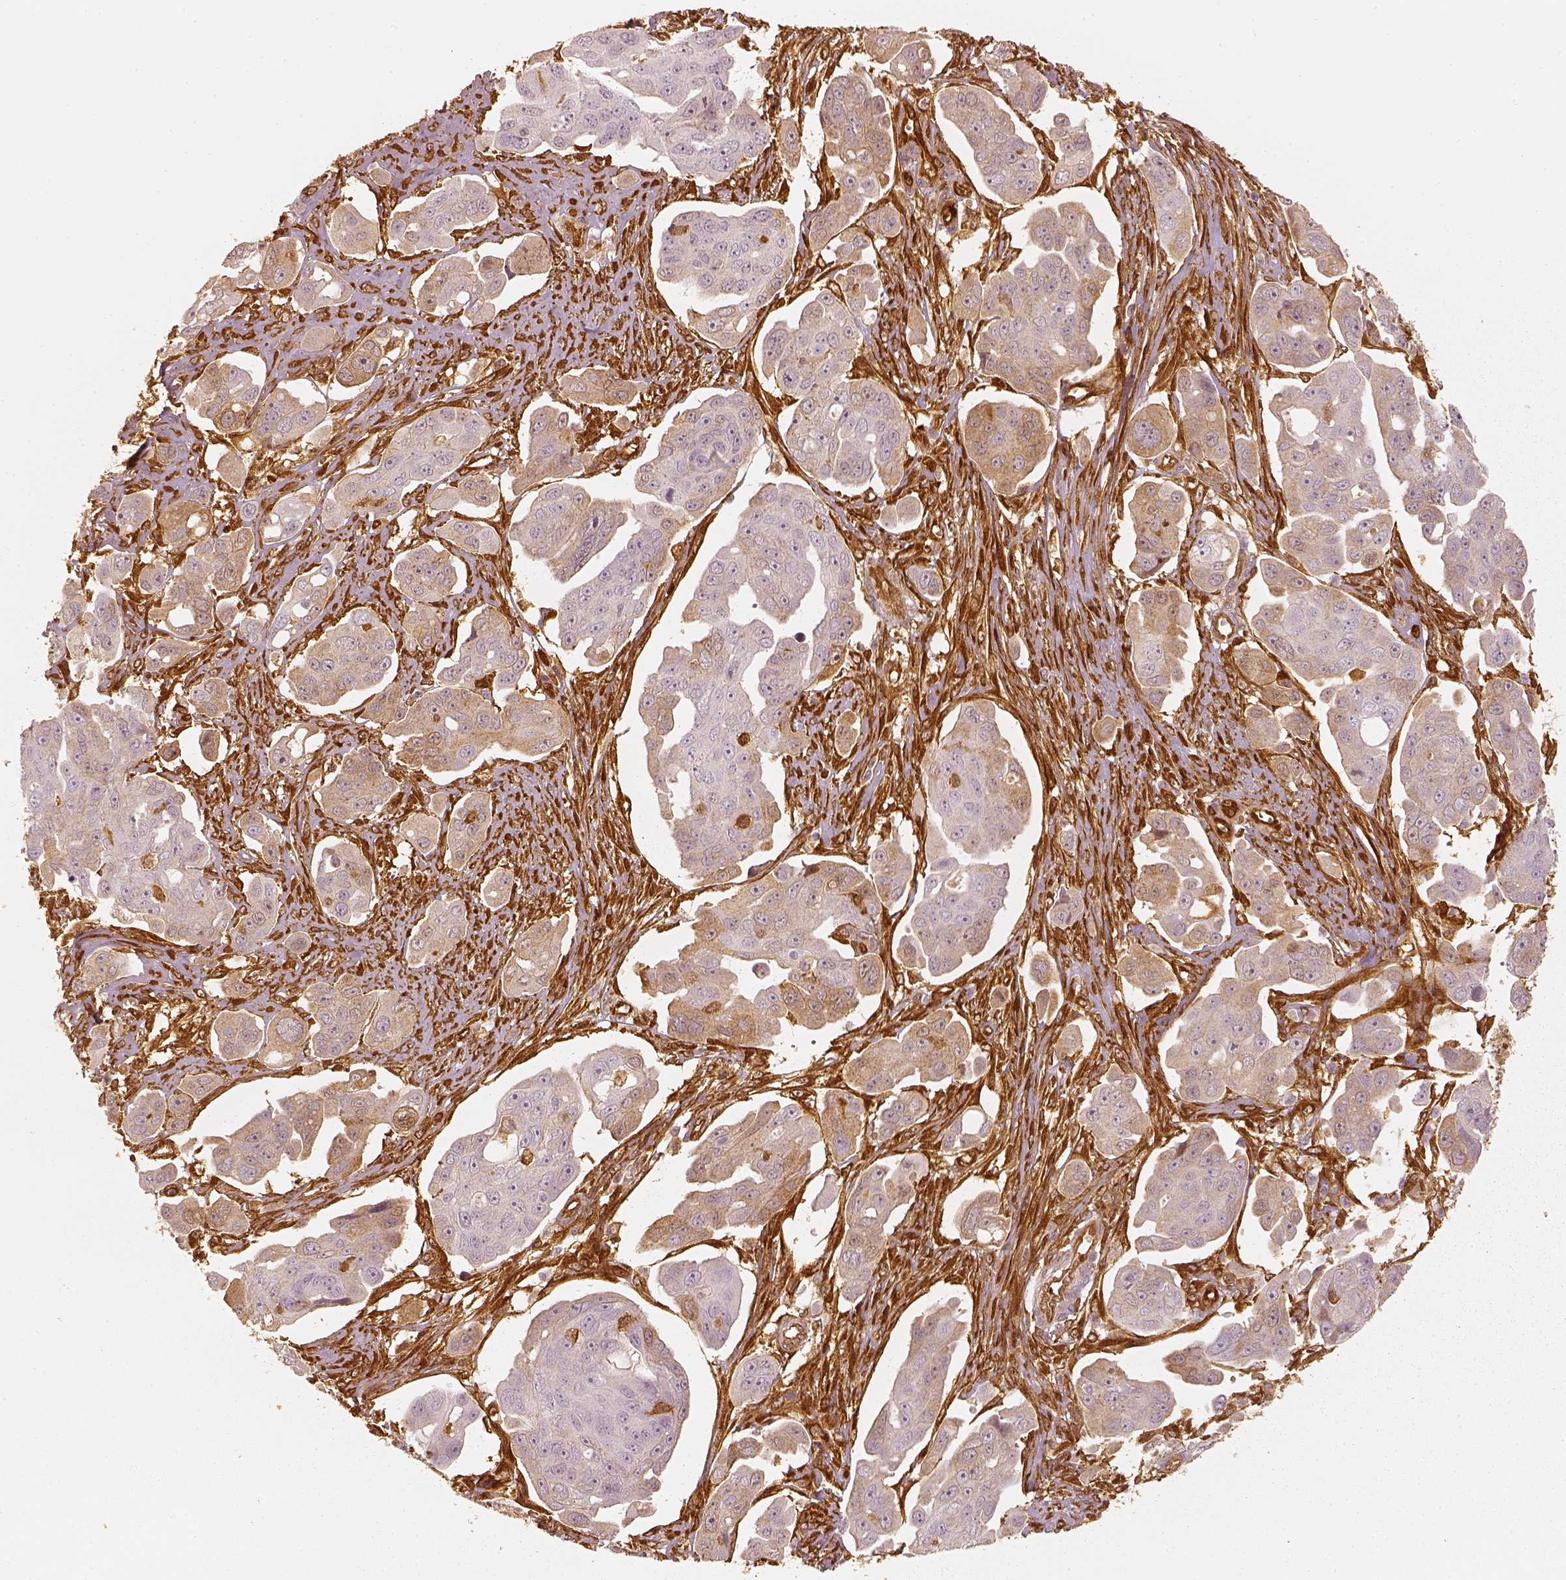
{"staining": {"intensity": "weak", "quantity": "25%-75%", "location": "cytoplasmic/membranous"}, "tissue": "ovarian cancer", "cell_type": "Tumor cells", "image_type": "cancer", "snomed": [{"axis": "morphology", "description": "Carcinoma, endometroid"}, {"axis": "topography", "description": "Ovary"}], "caption": "Immunohistochemical staining of ovarian cancer displays low levels of weak cytoplasmic/membranous protein expression in approximately 25%-75% of tumor cells. (DAB (3,3'-diaminobenzidine) IHC with brightfield microscopy, high magnification).", "gene": "FSCN1", "patient": {"sex": "female", "age": 70}}